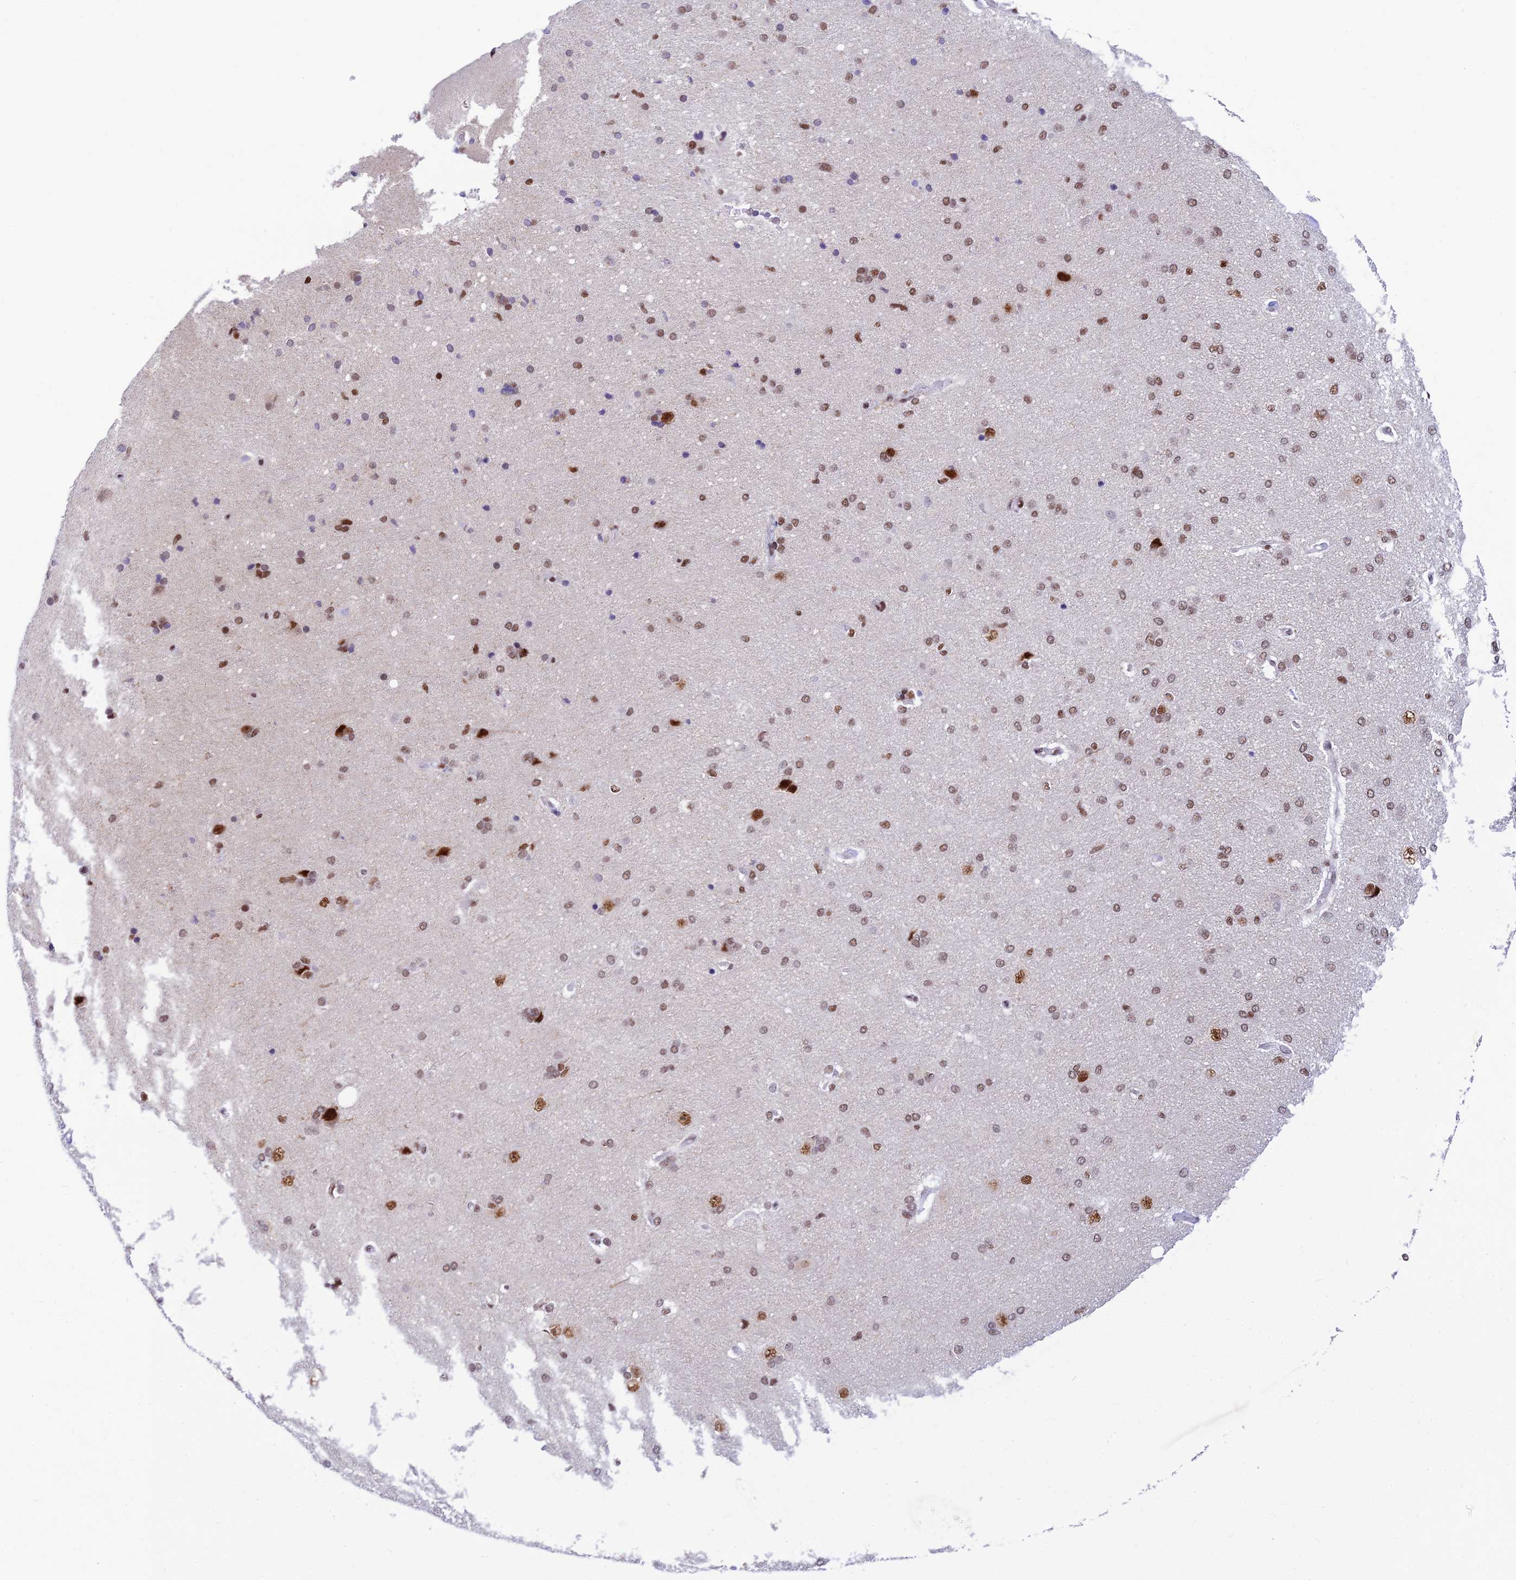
{"staining": {"intensity": "weak", "quantity": "25%-75%", "location": "nuclear"}, "tissue": "cerebral cortex", "cell_type": "Endothelial cells", "image_type": "normal", "snomed": [{"axis": "morphology", "description": "Normal tissue, NOS"}, {"axis": "topography", "description": "Cerebral cortex"}], "caption": "A histopathology image showing weak nuclear positivity in about 25%-75% of endothelial cells in unremarkable cerebral cortex, as visualized by brown immunohistochemical staining.", "gene": "USP22", "patient": {"sex": "male", "age": 62}}